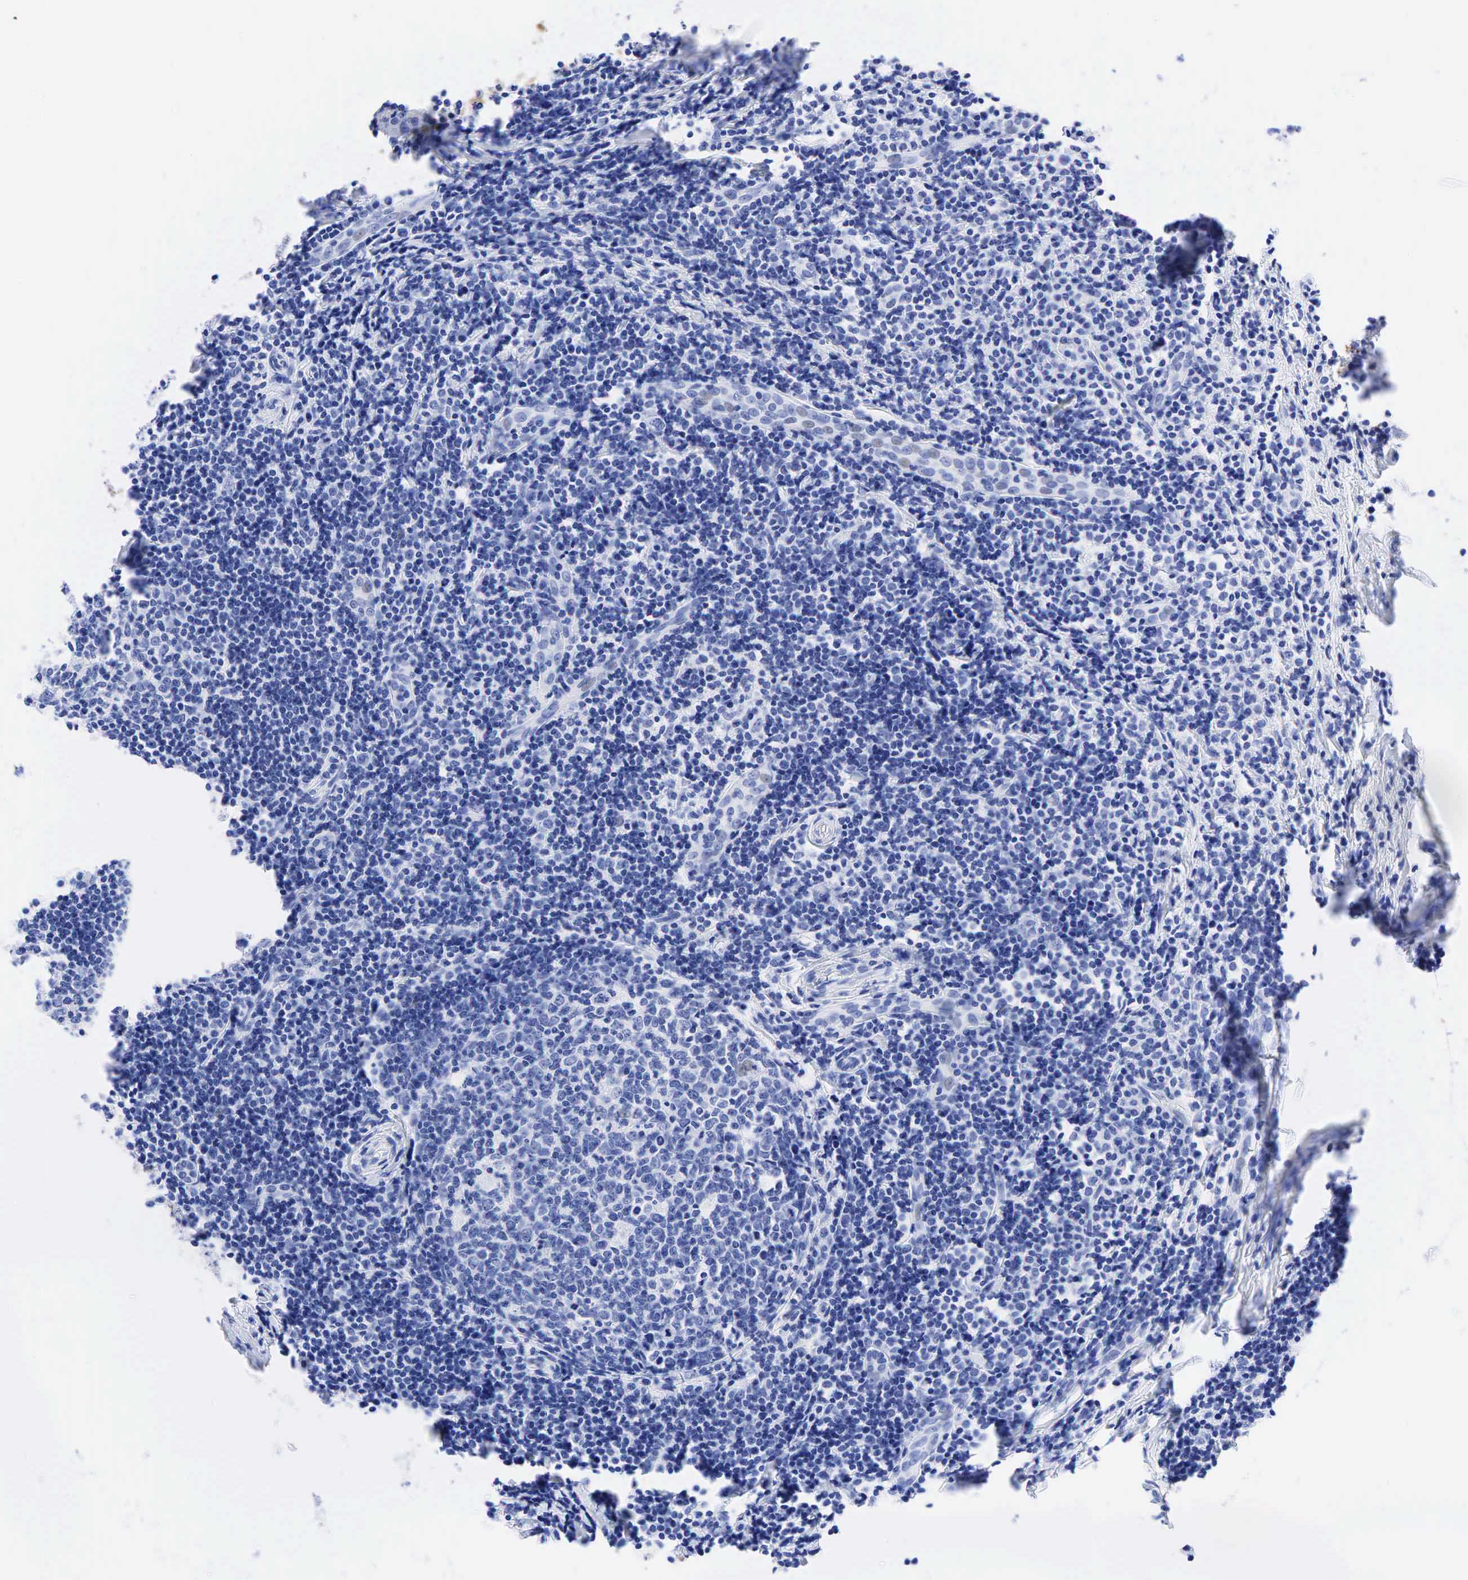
{"staining": {"intensity": "negative", "quantity": "none", "location": "none"}, "tissue": "tonsil", "cell_type": "Germinal center cells", "image_type": "normal", "snomed": [{"axis": "morphology", "description": "Normal tissue, NOS"}, {"axis": "topography", "description": "Tonsil"}], "caption": "The IHC histopathology image has no significant positivity in germinal center cells of tonsil.", "gene": "CEACAM5", "patient": {"sex": "female", "age": 41}}